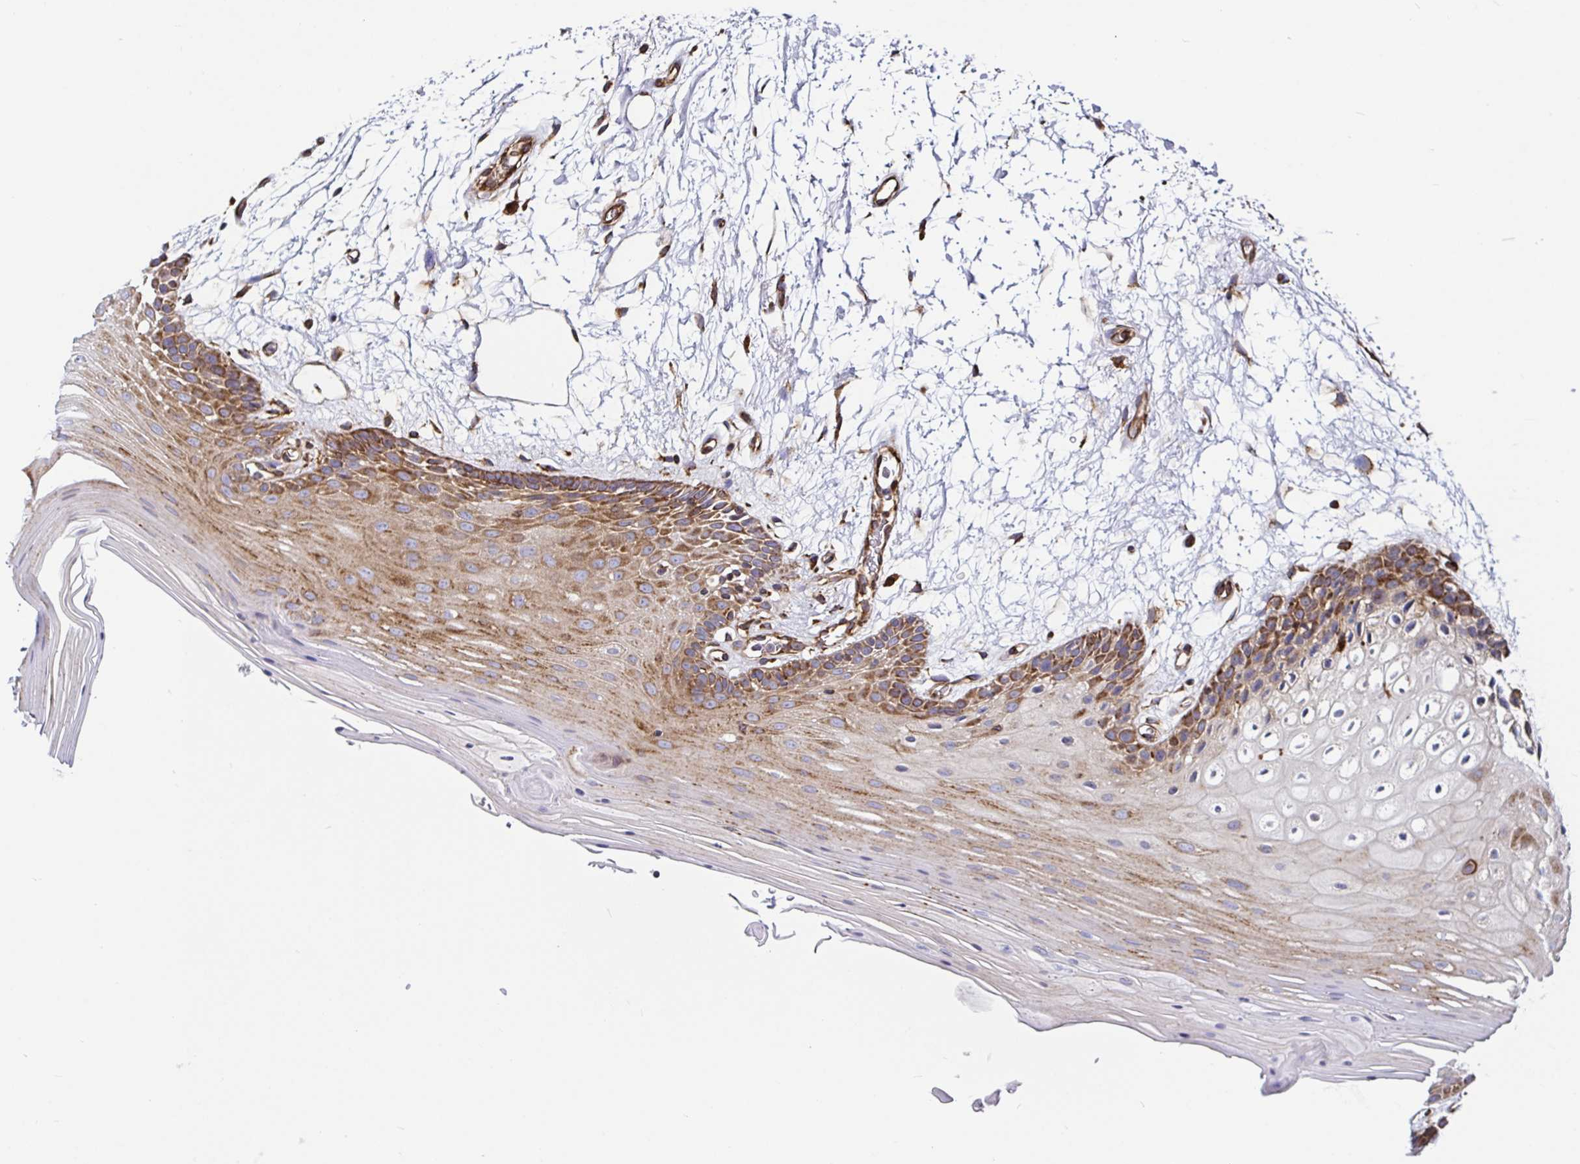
{"staining": {"intensity": "strong", "quantity": "25%-75%", "location": "cytoplasmic/membranous"}, "tissue": "oral mucosa", "cell_type": "Squamous epithelial cells", "image_type": "normal", "snomed": [{"axis": "morphology", "description": "Normal tissue, NOS"}, {"axis": "morphology", "description": "Squamous cell carcinoma, NOS"}, {"axis": "topography", "description": "Oral tissue"}, {"axis": "topography", "description": "Tounge, NOS"}, {"axis": "topography", "description": "Head-Neck"}], "caption": "Squamous epithelial cells show high levels of strong cytoplasmic/membranous expression in about 25%-75% of cells in normal human oral mucosa. (DAB IHC with brightfield microscopy, high magnification).", "gene": "SMYD3", "patient": {"sex": "male", "age": 62}}